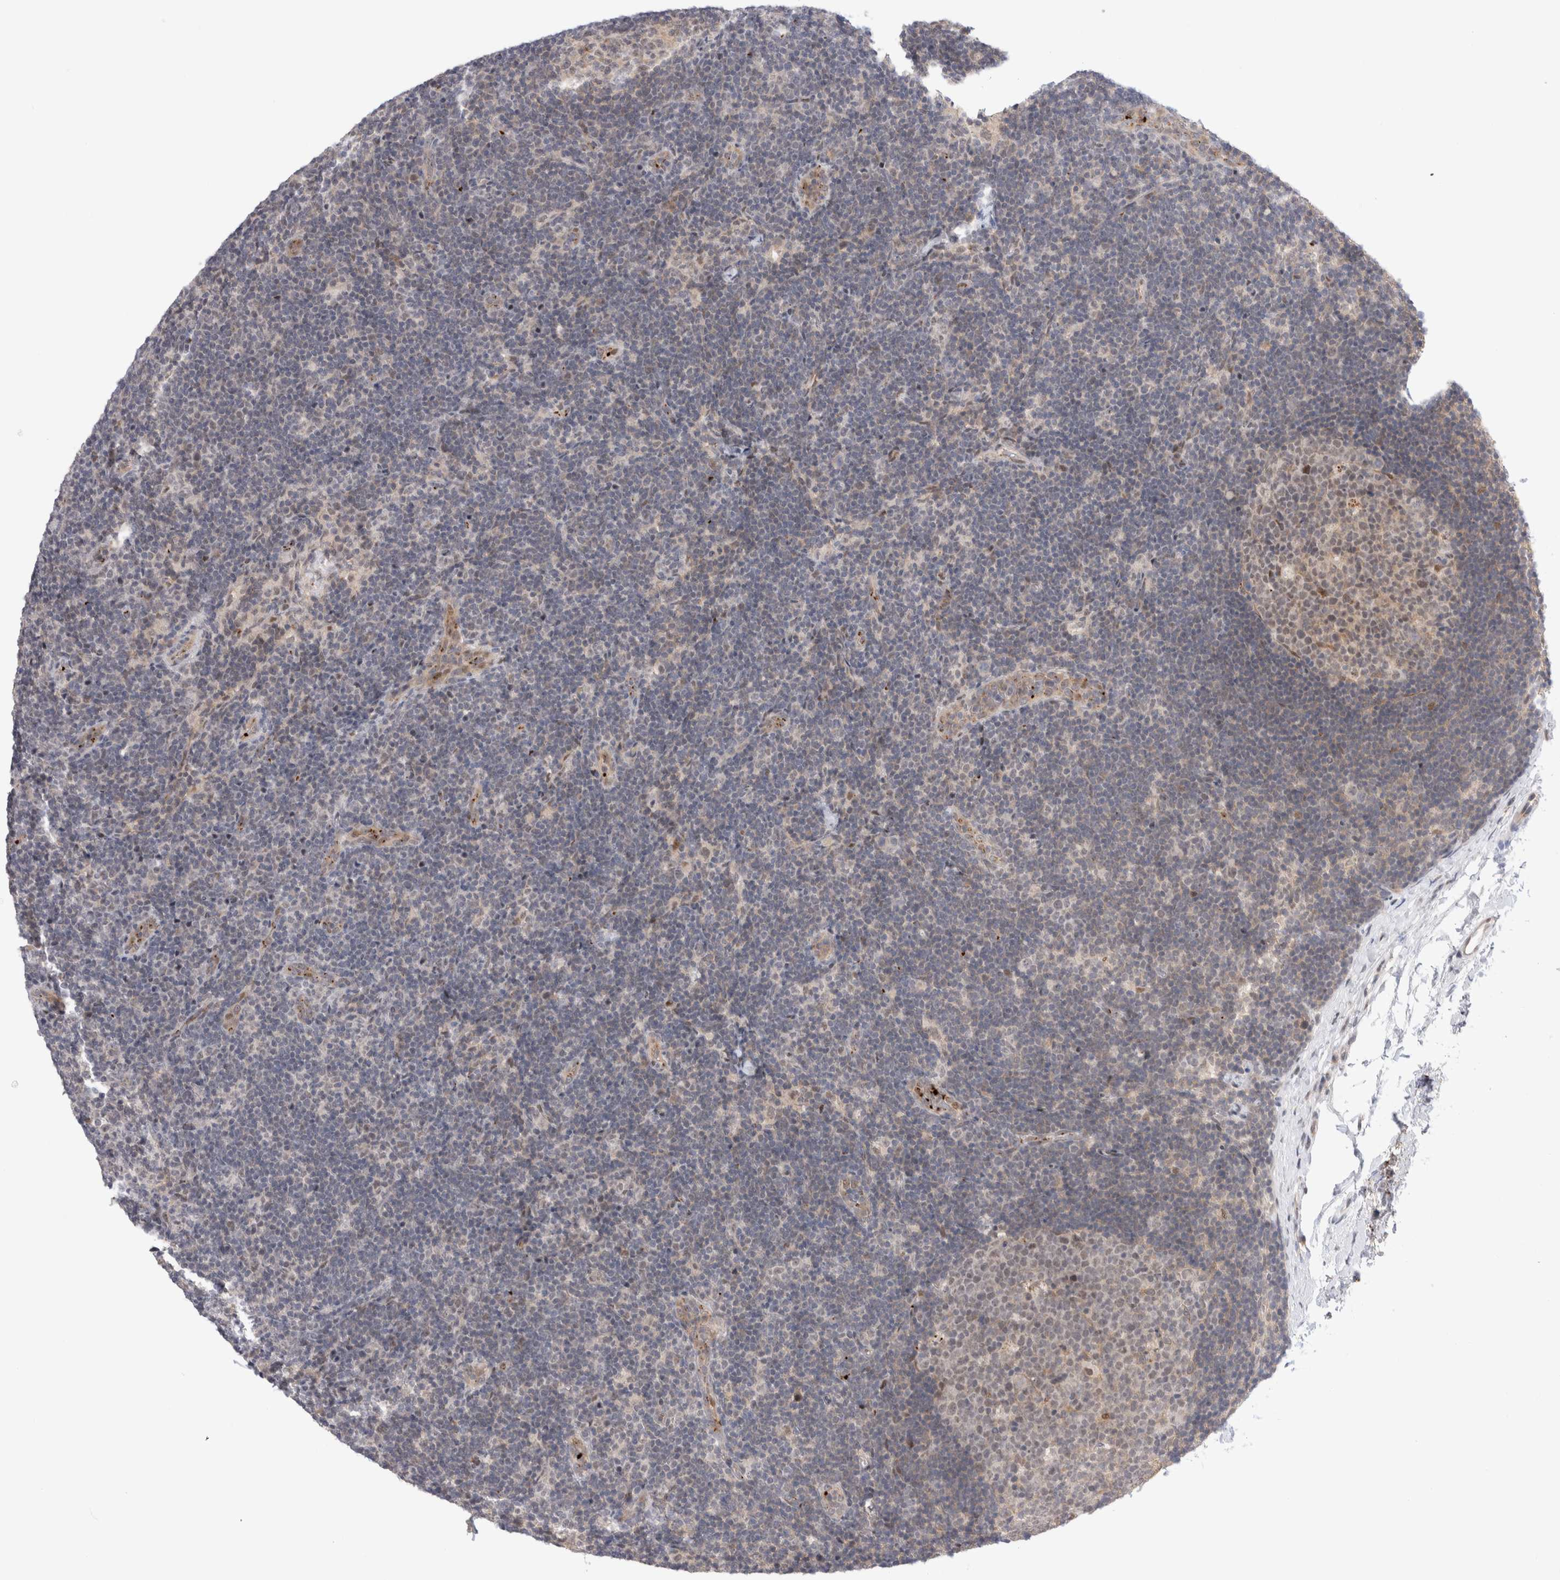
{"staining": {"intensity": "weak", "quantity": "<25%", "location": "cytoplasmic/membranous"}, "tissue": "lymph node", "cell_type": "Germinal center cells", "image_type": "normal", "snomed": [{"axis": "morphology", "description": "Normal tissue, NOS"}, {"axis": "topography", "description": "Lymph node"}], "caption": "Immunohistochemistry histopathology image of unremarkable human lymph node stained for a protein (brown), which exhibits no staining in germinal center cells.", "gene": "VPS28", "patient": {"sex": "female", "age": 22}}